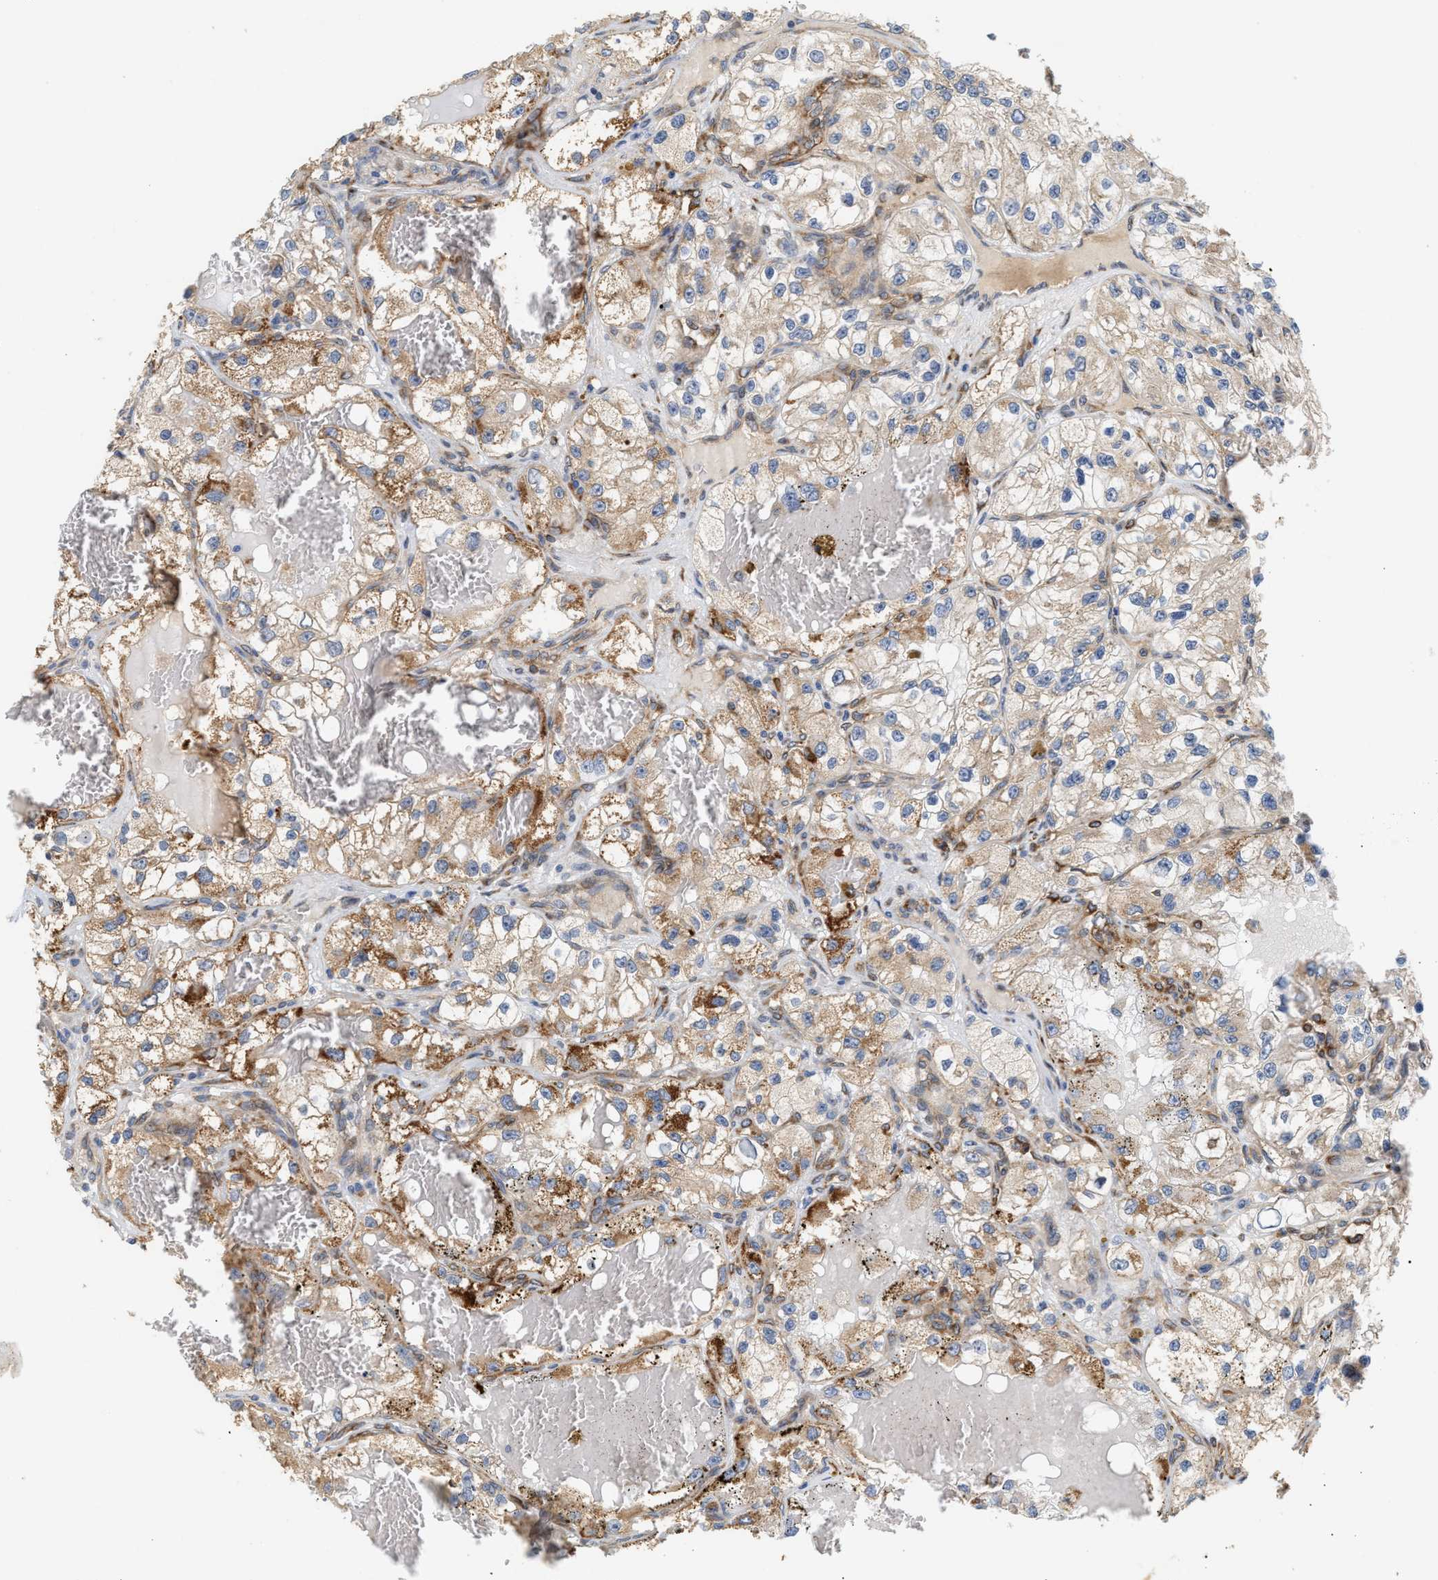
{"staining": {"intensity": "moderate", "quantity": "25%-75%", "location": "cytoplasmic/membranous"}, "tissue": "renal cancer", "cell_type": "Tumor cells", "image_type": "cancer", "snomed": [{"axis": "morphology", "description": "Adenocarcinoma, NOS"}, {"axis": "topography", "description": "Kidney"}], "caption": "Immunohistochemical staining of human renal cancer displays moderate cytoplasmic/membranous protein expression in approximately 25%-75% of tumor cells. The staining was performed using DAB (3,3'-diaminobenzidine) to visualize the protein expression in brown, while the nuclei were stained in blue with hematoxylin (Magnification: 20x).", "gene": "PLCD1", "patient": {"sex": "female", "age": 57}}